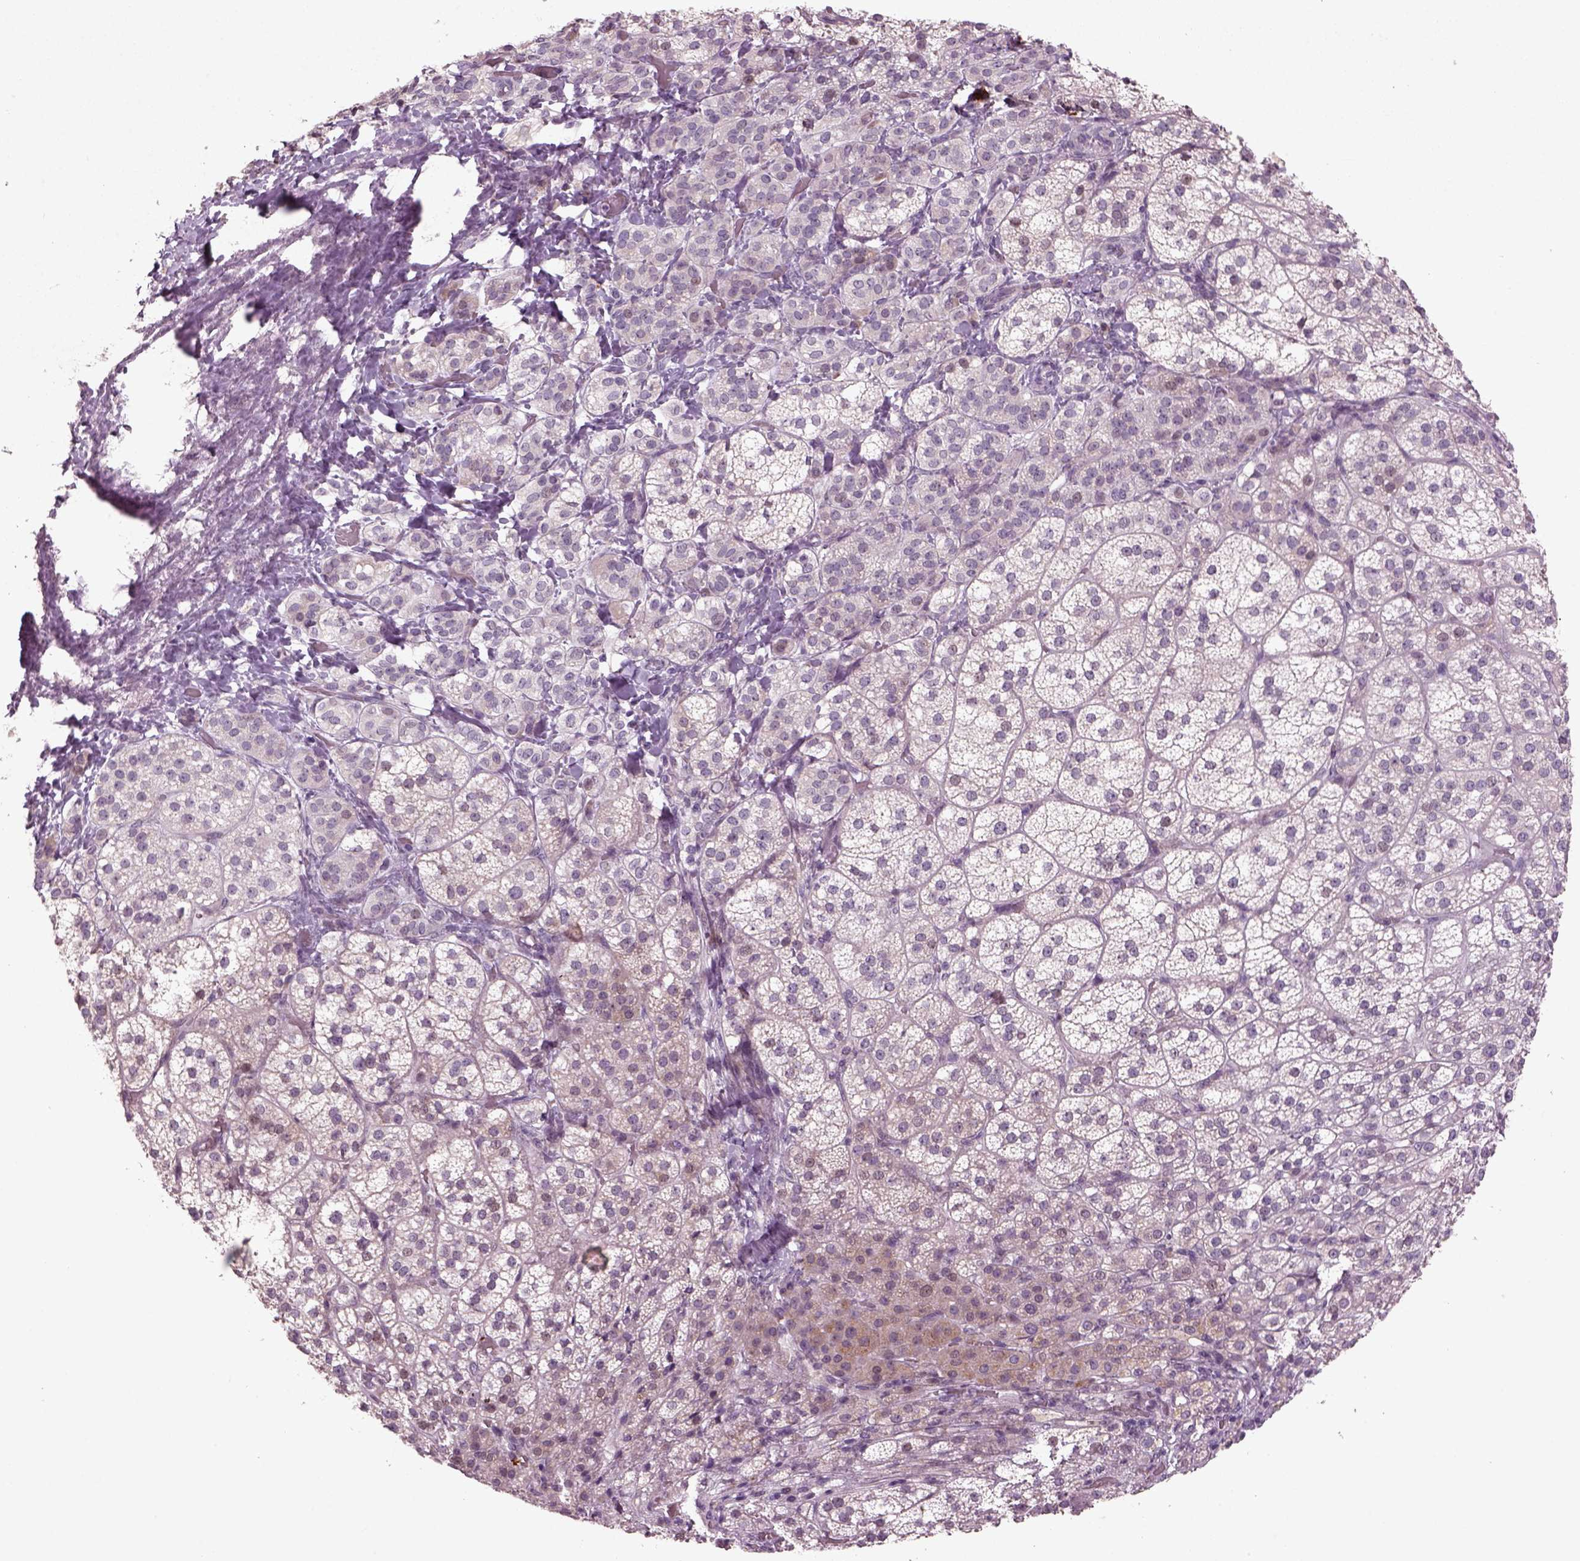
{"staining": {"intensity": "strong", "quantity": "<25%", "location": "cytoplasmic/membranous"}, "tissue": "adrenal gland", "cell_type": "Glandular cells", "image_type": "normal", "snomed": [{"axis": "morphology", "description": "Normal tissue, NOS"}, {"axis": "topography", "description": "Adrenal gland"}], "caption": "Immunohistochemistry (IHC) (DAB) staining of unremarkable adrenal gland reveals strong cytoplasmic/membranous protein positivity in about <25% of glandular cells. (Stains: DAB (3,3'-diaminobenzidine) in brown, nuclei in blue, Microscopy: brightfield microscopy at high magnification).", "gene": "PENK", "patient": {"sex": "female", "age": 60}}